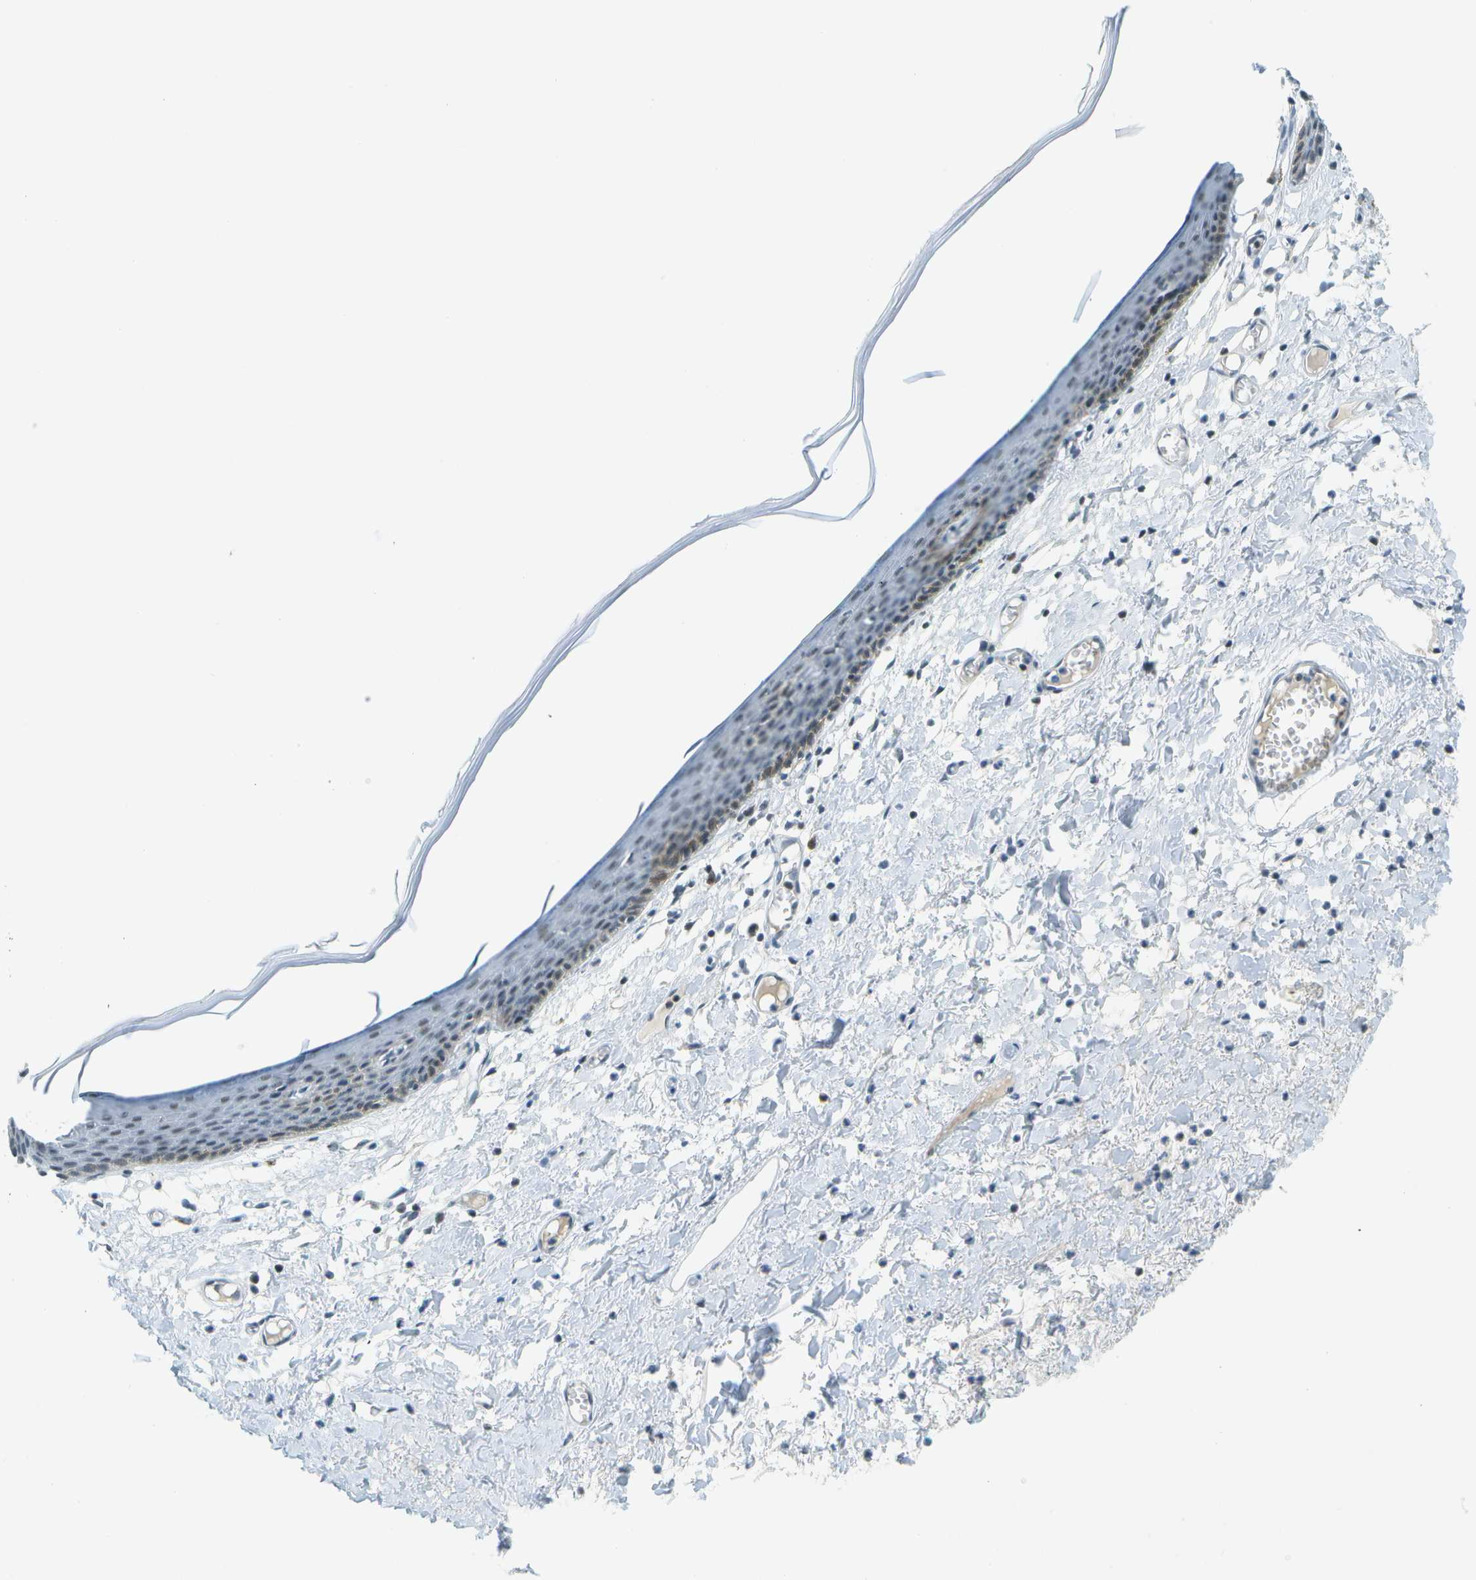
{"staining": {"intensity": "moderate", "quantity": "<25%", "location": "nuclear"}, "tissue": "skin", "cell_type": "Epidermal cells", "image_type": "normal", "snomed": [{"axis": "morphology", "description": "Normal tissue, NOS"}, {"axis": "topography", "description": "Vulva"}], "caption": "Immunohistochemistry staining of unremarkable skin, which reveals low levels of moderate nuclear positivity in approximately <25% of epidermal cells indicating moderate nuclear protein staining. The staining was performed using DAB (brown) for protein detection and nuclei were counterstained in hematoxylin (blue).", "gene": "NEK11", "patient": {"sex": "female", "age": 54}}